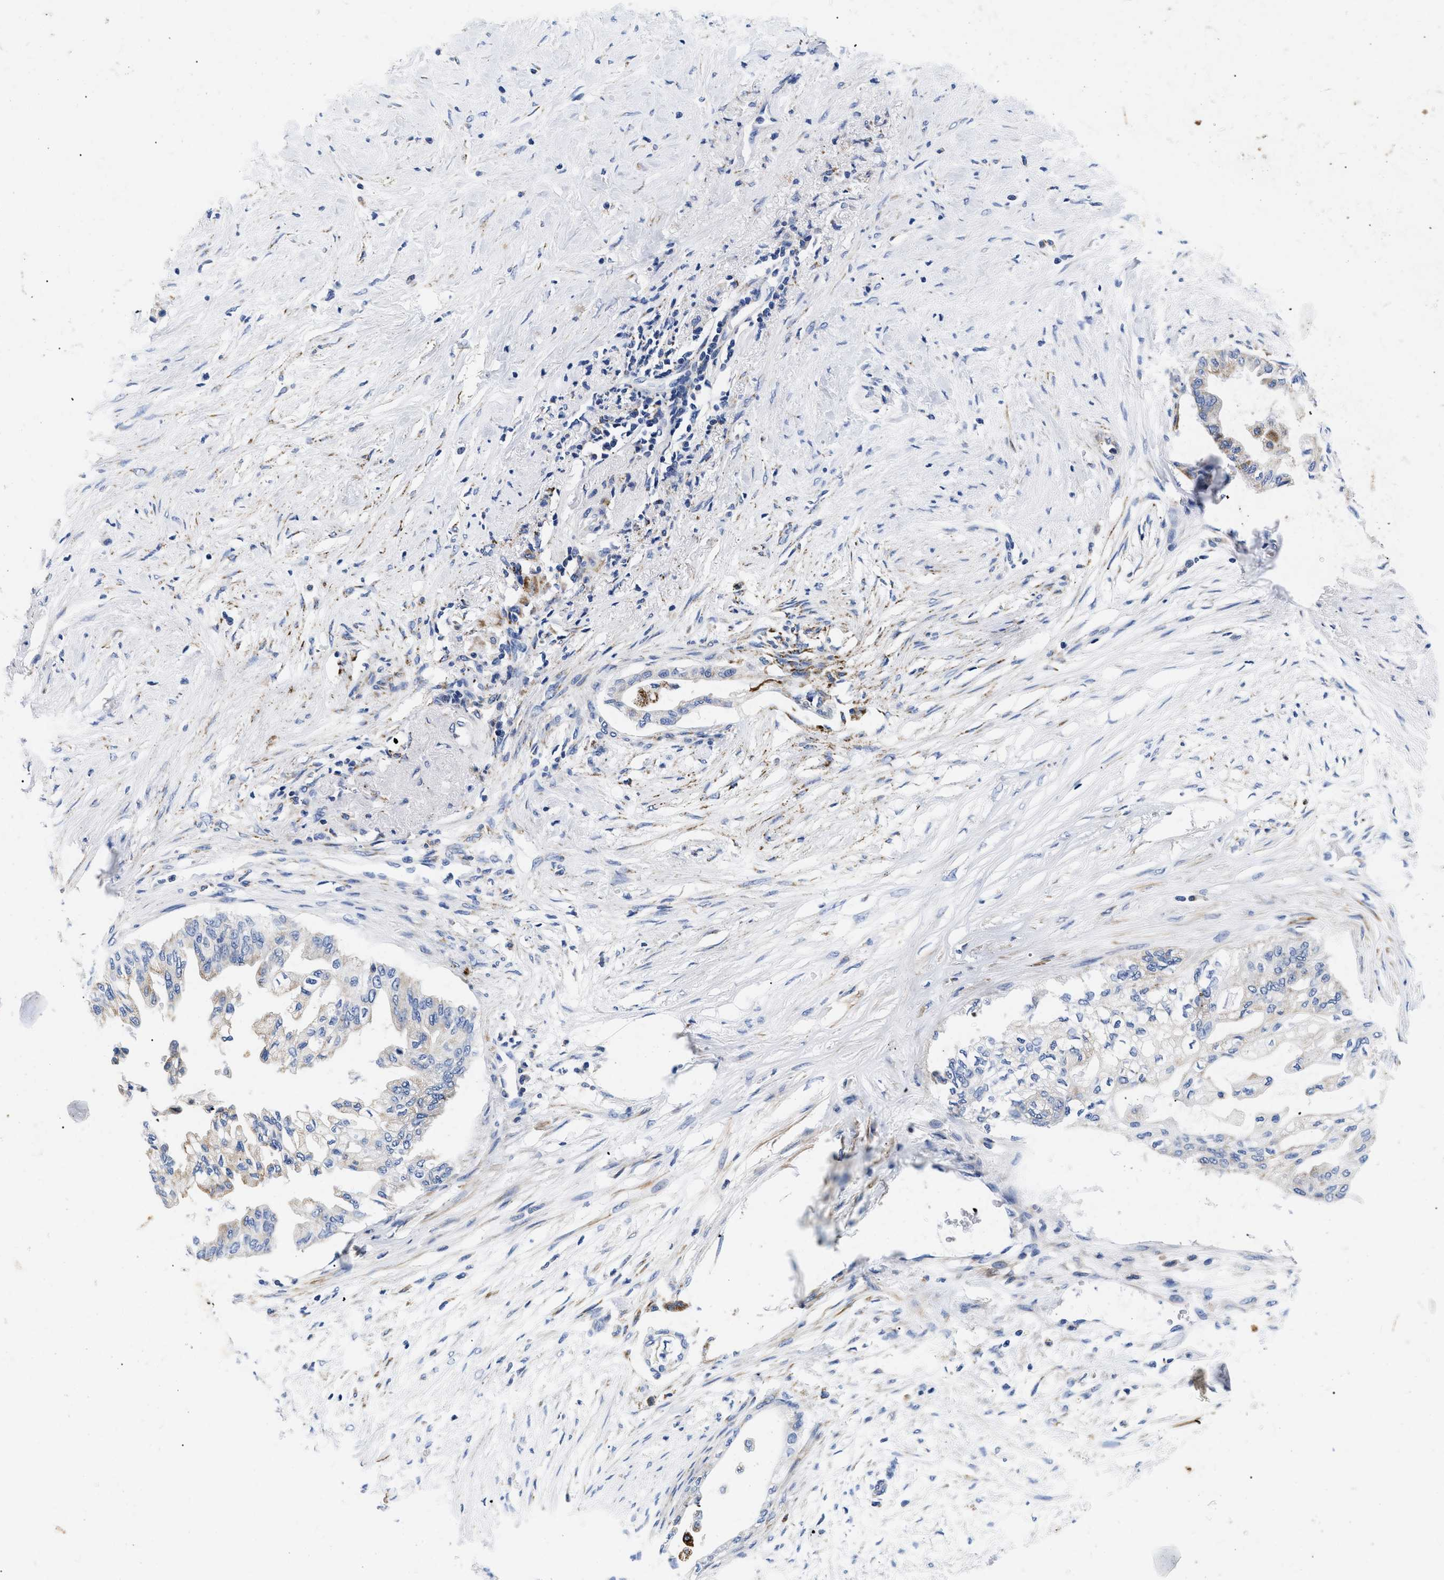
{"staining": {"intensity": "negative", "quantity": "none", "location": "none"}, "tissue": "pancreatic cancer", "cell_type": "Tumor cells", "image_type": "cancer", "snomed": [{"axis": "morphology", "description": "Normal tissue, NOS"}, {"axis": "morphology", "description": "Adenocarcinoma, NOS"}, {"axis": "topography", "description": "Pancreas"}, {"axis": "topography", "description": "Duodenum"}], "caption": "Tumor cells are negative for brown protein staining in pancreatic cancer.", "gene": "GPR149", "patient": {"sex": "female", "age": 60}}